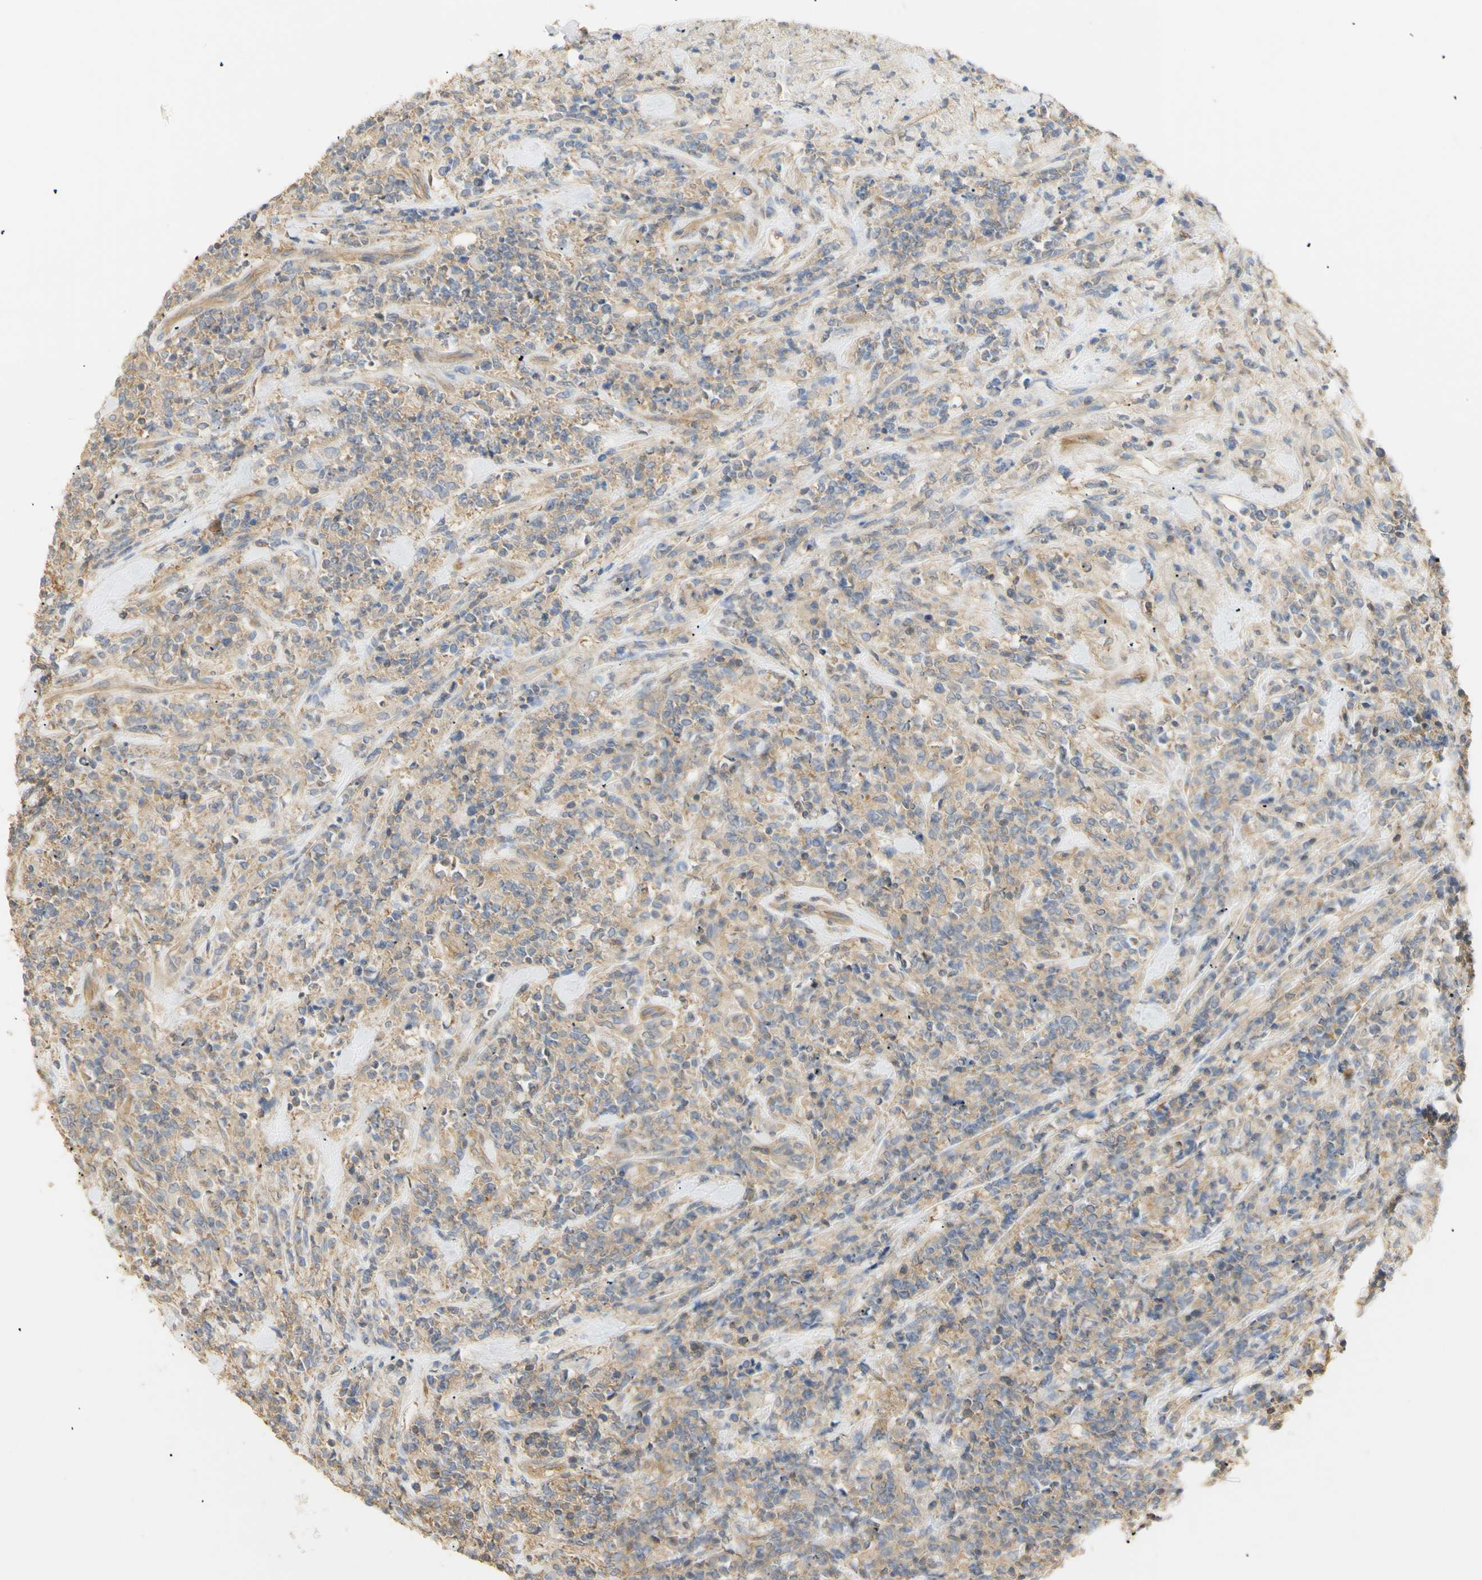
{"staining": {"intensity": "negative", "quantity": "none", "location": "none"}, "tissue": "lymphoma", "cell_type": "Tumor cells", "image_type": "cancer", "snomed": [{"axis": "morphology", "description": "Malignant lymphoma, non-Hodgkin's type, High grade"}, {"axis": "topography", "description": "Soft tissue"}], "caption": "Lymphoma stained for a protein using immunohistochemistry (IHC) shows no staining tumor cells.", "gene": "KCNE4", "patient": {"sex": "male", "age": 18}}